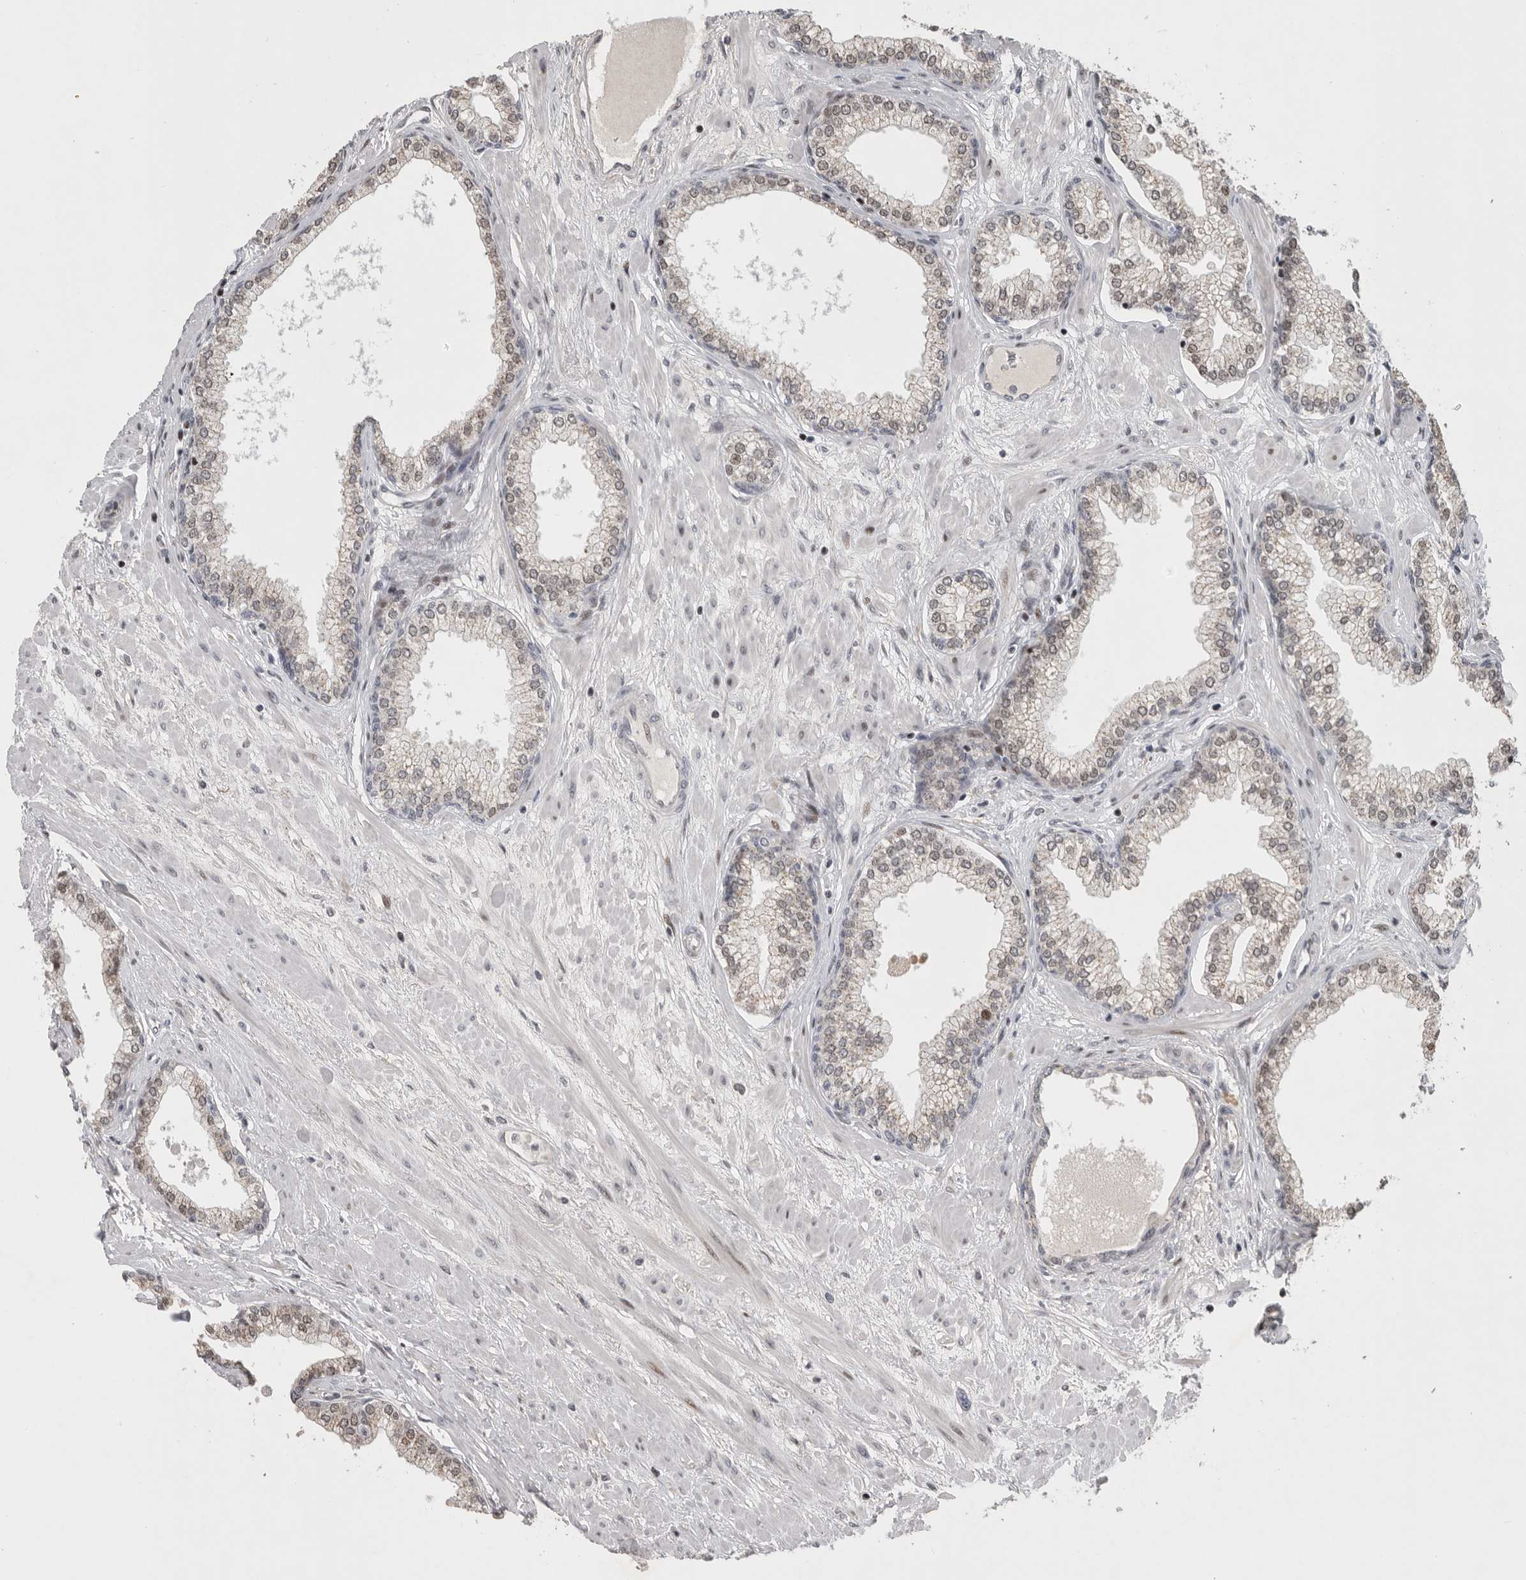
{"staining": {"intensity": "weak", "quantity": ">75%", "location": "cytoplasmic/membranous,nuclear"}, "tissue": "prostate", "cell_type": "Glandular cells", "image_type": "normal", "snomed": [{"axis": "morphology", "description": "Normal tissue, NOS"}, {"axis": "morphology", "description": "Urothelial carcinoma, Low grade"}, {"axis": "topography", "description": "Urinary bladder"}, {"axis": "topography", "description": "Prostate"}], "caption": "This is a histology image of IHC staining of benign prostate, which shows weak positivity in the cytoplasmic/membranous,nuclear of glandular cells.", "gene": "PCMTD1", "patient": {"sex": "male", "age": 60}}